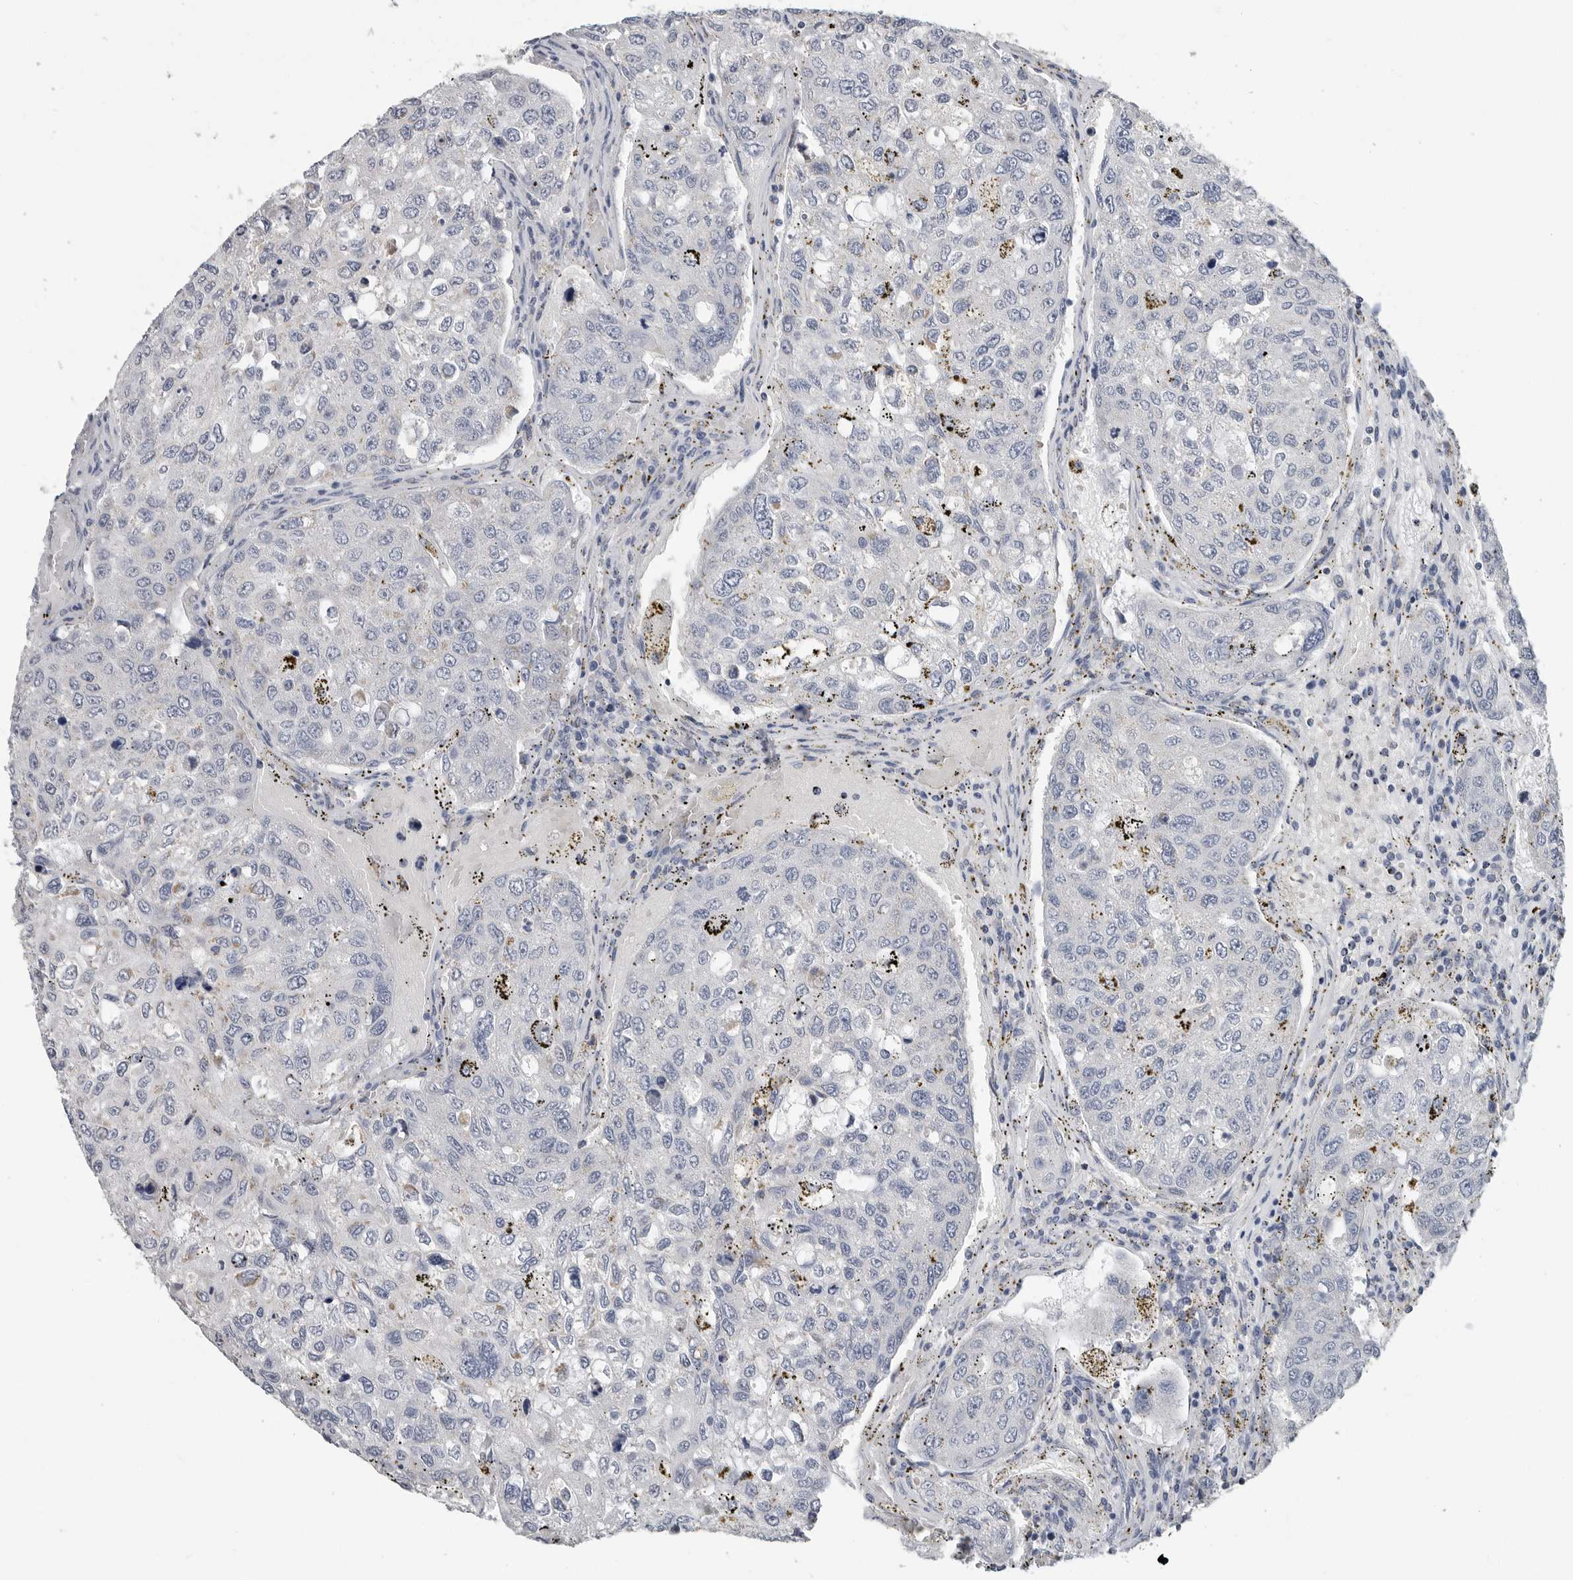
{"staining": {"intensity": "negative", "quantity": "none", "location": "none"}, "tissue": "urothelial cancer", "cell_type": "Tumor cells", "image_type": "cancer", "snomed": [{"axis": "morphology", "description": "Urothelial carcinoma, High grade"}, {"axis": "topography", "description": "Lymph node"}, {"axis": "topography", "description": "Urinary bladder"}], "caption": "Urothelial cancer stained for a protein using immunohistochemistry exhibits no staining tumor cells.", "gene": "PLN", "patient": {"sex": "male", "age": 51}}